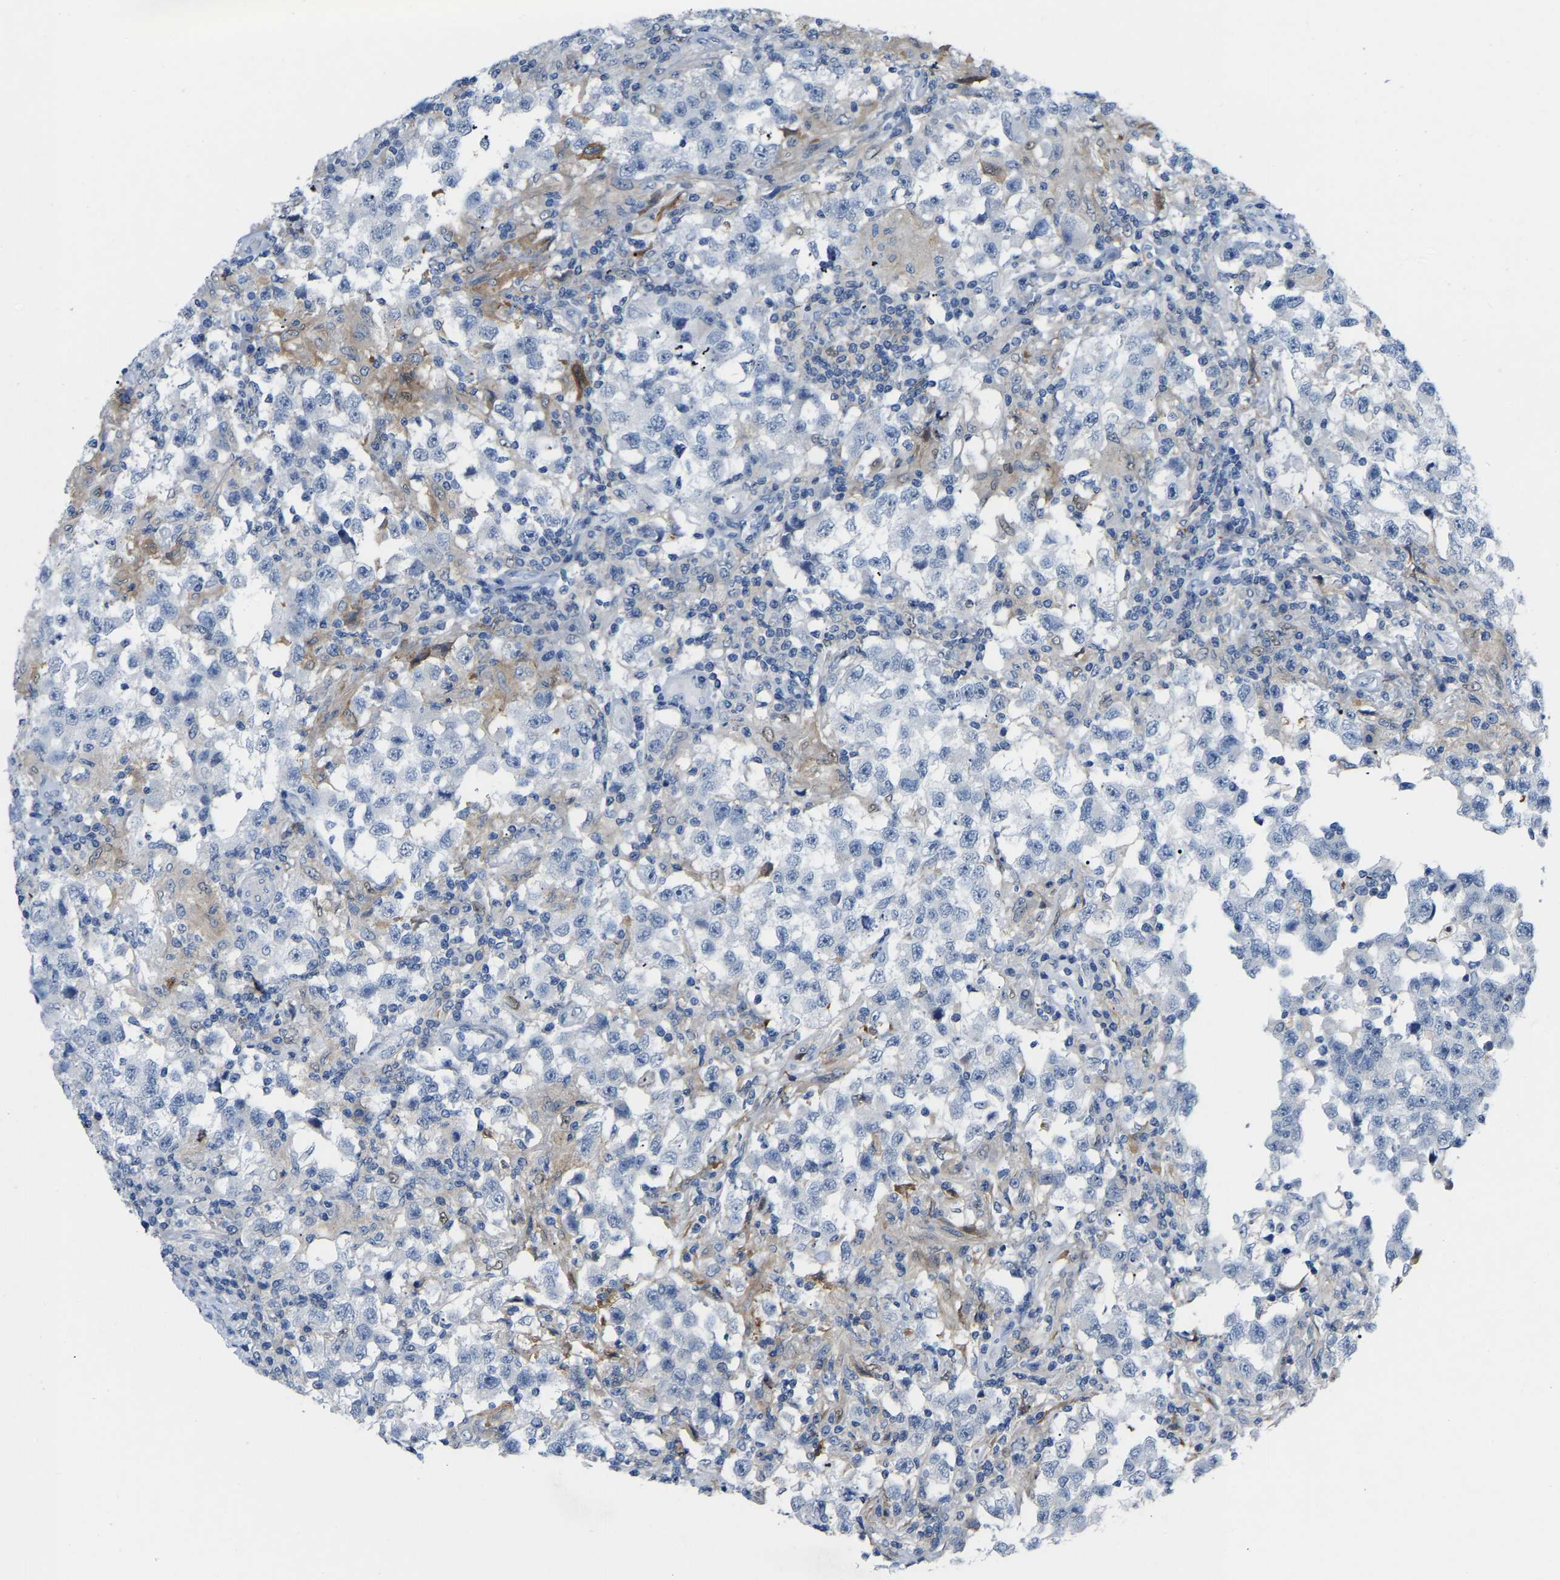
{"staining": {"intensity": "negative", "quantity": "none", "location": "none"}, "tissue": "testis cancer", "cell_type": "Tumor cells", "image_type": "cancer", "snomed": [{"axis": "morphology", "description": "Carcinoma, Embryonal, NOS"}, {"axis": "topography", "description": "Testis"}], "caption": "A high-resolution micrograph shows immunohistochemistry staining of testis embryonal carcinoma, which demonstrates no significant positivity in tumor cells.", "gene": "ABTB2", "patient": {"sex": "male", "age": 21}}